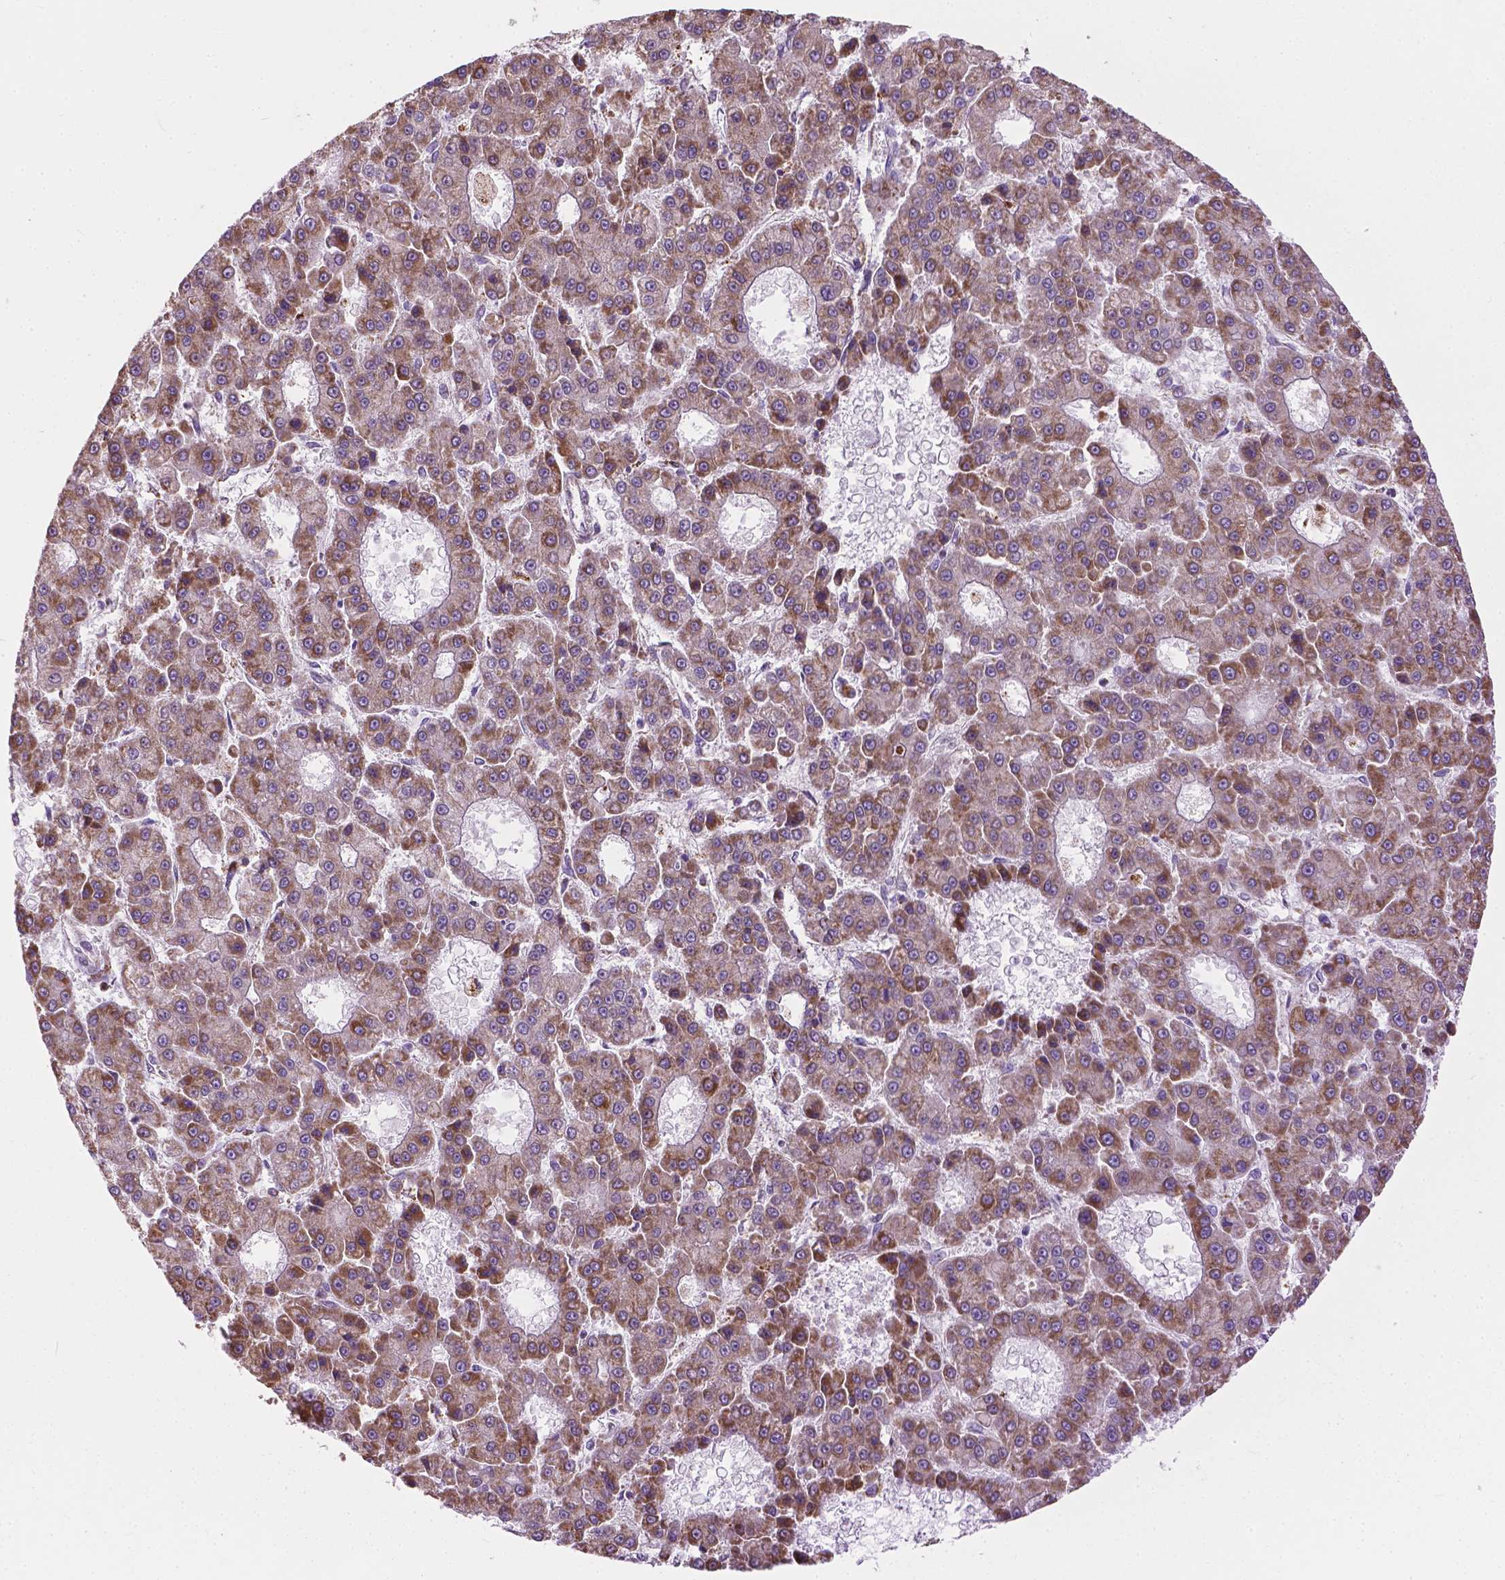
{"staining": {"intensity": "moderate", "quantity": ">75%", "location": "cytoplasmic/membranous"}, "tissue": "liver cancer", "cell_type": "Tumor cells", "image_type": "cancer", "snomed": [{"axis": "morphology", "description": "Carcinoma, Hepatocellular, NOS"}, {"axis": "topography", "description": "Liver"}], "caption": "Tumor cells demonstrate medium levels of moderate cytoplasmic/membranous expression in approximately >75% of cells in human liver hepatocellular carcinoma.", "gene": "VDAC1", "patient": {"sex": "male", "age": 70}}